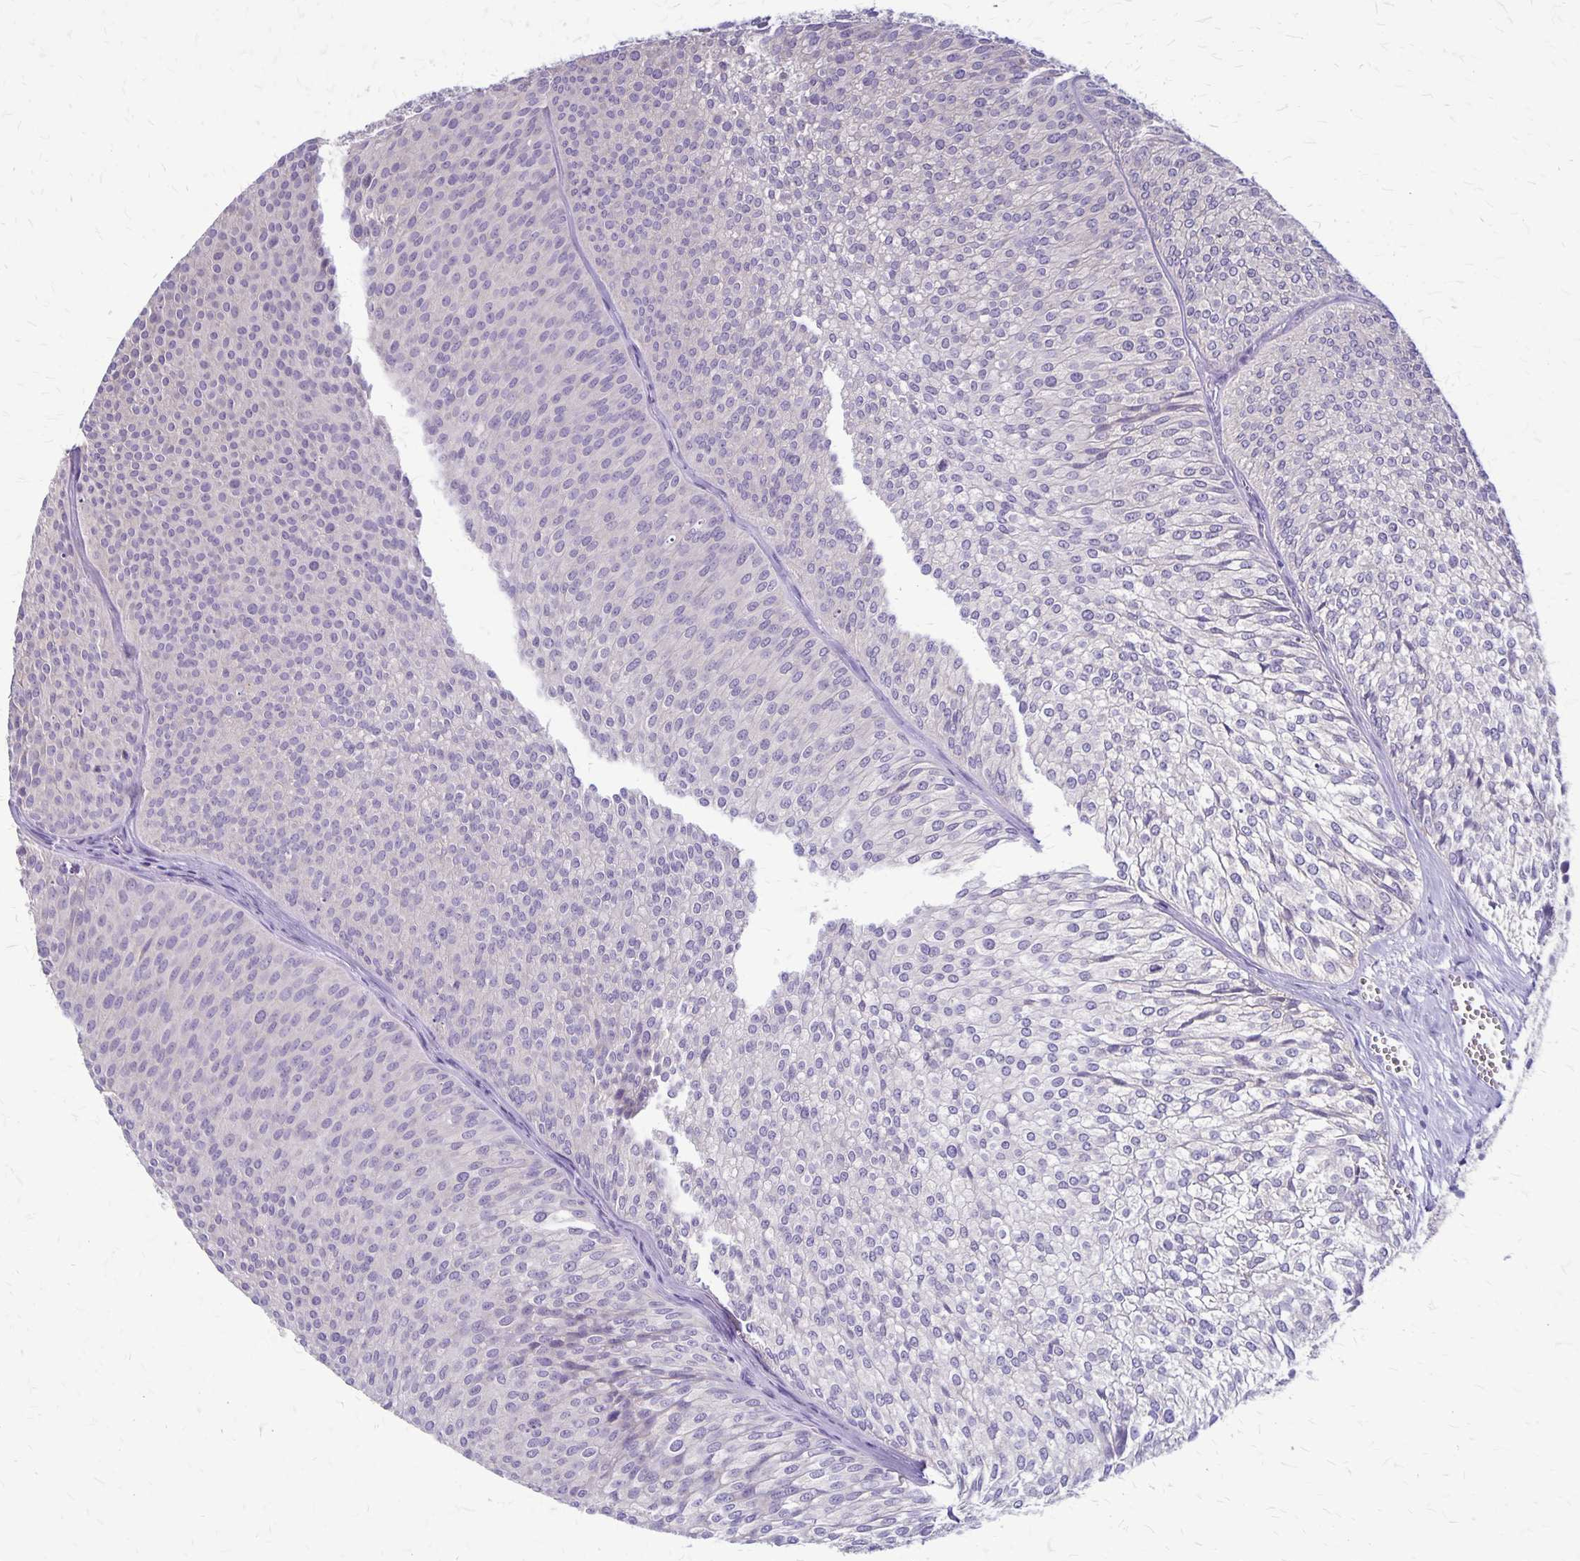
{"staining": {"intensity": "negative", "quantity": "none", "location": "none"}, "tissue": "urothelial cancer", "cell_type": "Tumor cells", "image_type": "cancer", "snomed": [{"axis": "morphology", "description": "Urothelial carcinoma, Low grade"}, {"axis": "topography", "description": "Urinary bladder"}], "caption": "Protein analysis of low-grade urothelial carcinoma demonstrates no significant staining in tumor cells.", "gene": "PLXNB3", "patient": {"sex": "male", "age": 91}}